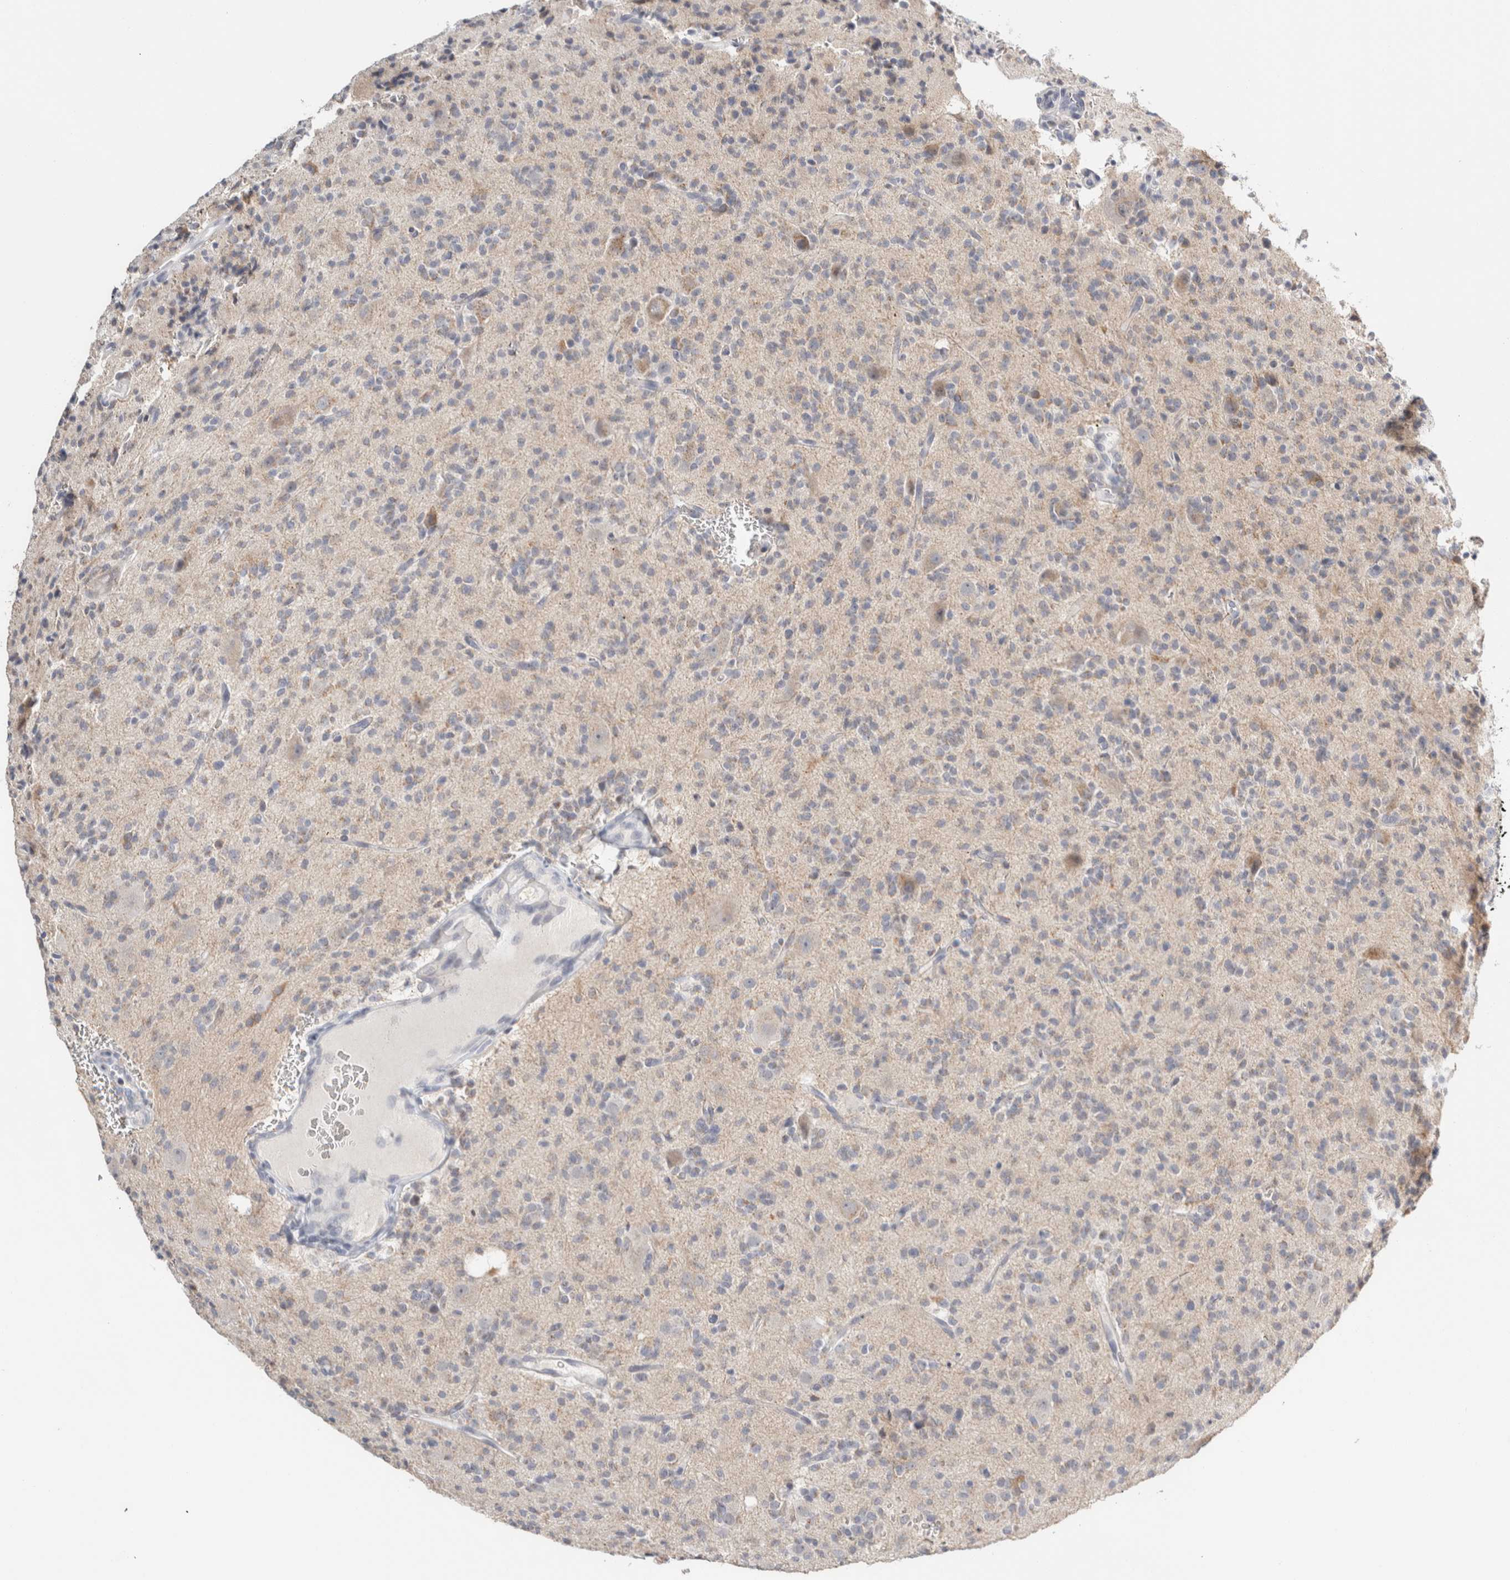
{"staining": {"intensity": "weak", "quantity": "<25%", "location": "cytoplasmic/membranous"}, "tissue": "glioma", "cell_type": "Tumor cells", "image_type": "cancer", "snomed": [{"axis": "morphology", "description": "Glioma, malignant, High grade"}, {"axis": "topography", "description": "Brain"}], "caption": "There is no significant staining in tumor cells of glioma.", "gene": "CRAT", "patient": {"sex": "male", "age": 34}}